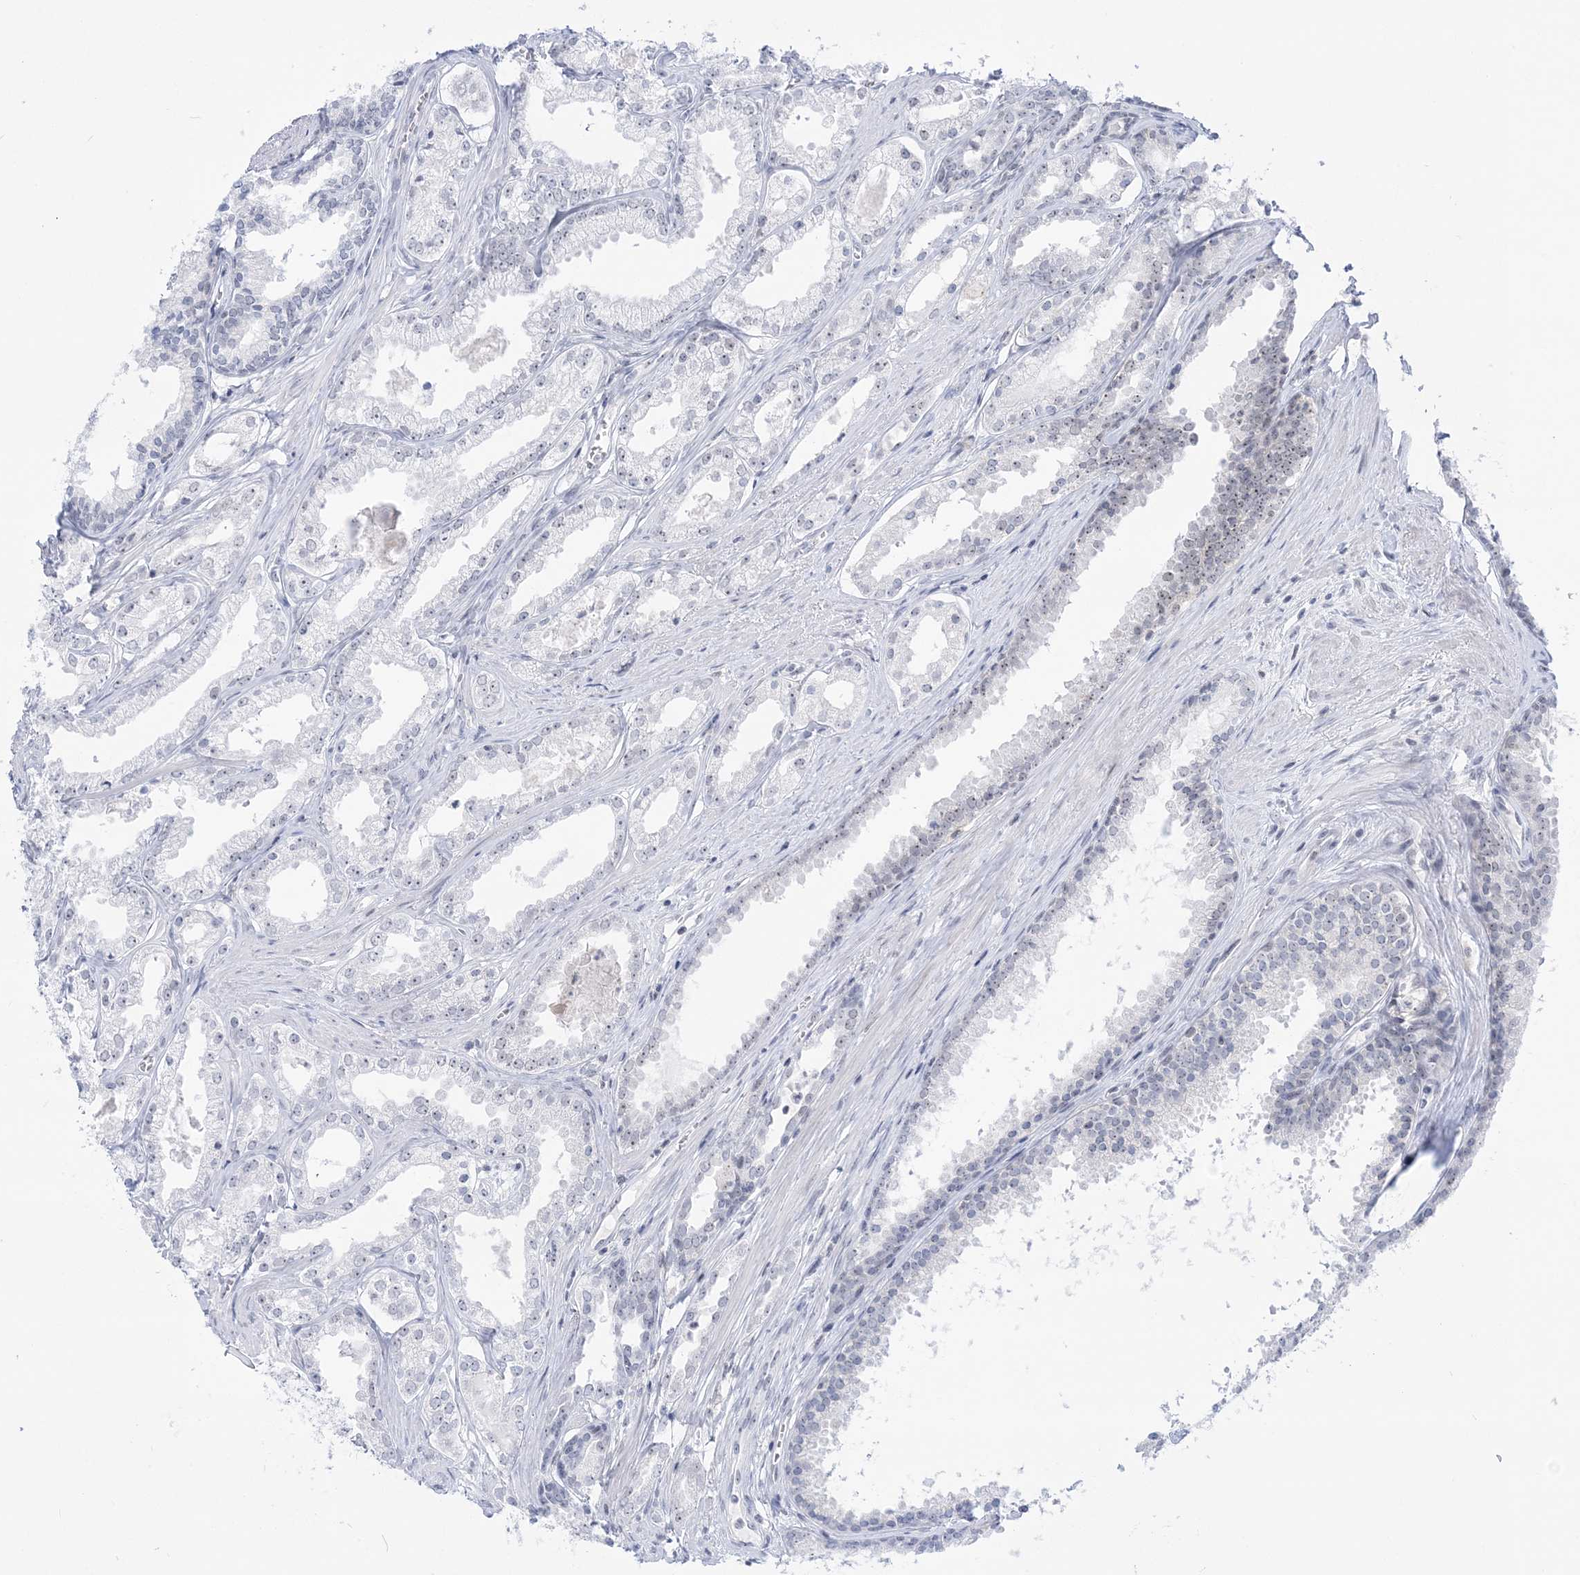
{"staining": {"intensity": "moderate", "quantity": "<25%", "location": "nuclear"}, "tissue": "prostate cancer", "cell_type": "Tumor cells", "image_type": "cancer", "snomed": [{"axis": "morphology", "description": "Adenocarcinoma, High grade"}, {"axis": "topography", "description": "Prostate"}], "caption": "This image exhibits IHC staining of human prostate cancer, with low moderate nuclear expression in about <25% of tumor cells.", "gene": "DDX21", "patient": {"sex": "male", "age": 68}}